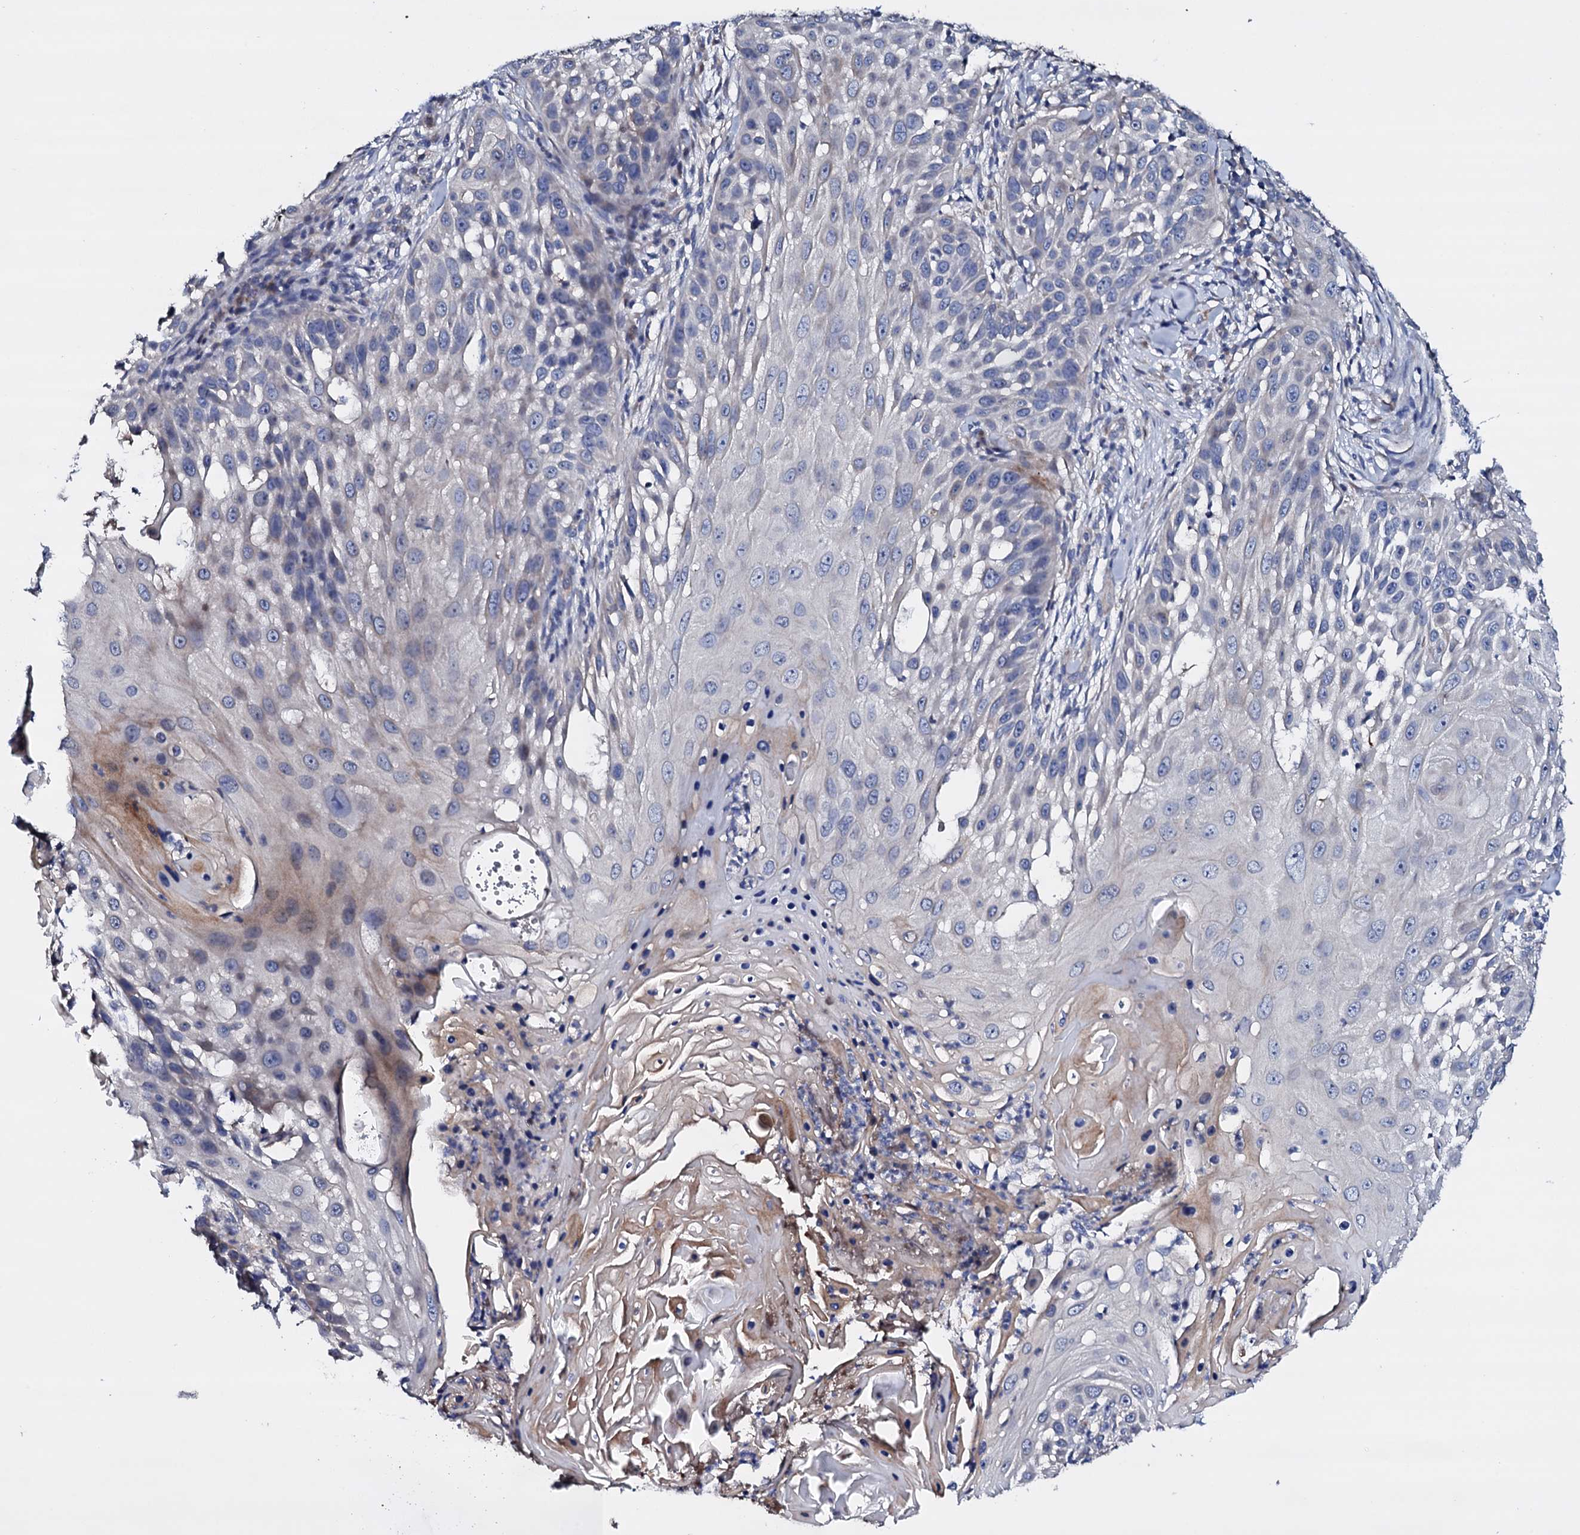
{"staining": {"intensity": "negative", "quantity": "none", "location": "none"}, "tissue": "skin cancer", "cell_type": "Tumor cells", "image_type": "cancer", "snomed": [{"axis": "morphology", "description": "Squamous cell carcinoma, NOS"}, {"axis": "topography", "description": "Skin"}], "caption": "IHC histopathology image of neoplastic tissue: skin cancer stained with DAB displays no significant protein staining in tumor cells. The staining is performed using DAB brown chromogen with nuclei counter-stained in using hematoxylin.", "gene": "BCL2L14", "patient": {"sex": "female", "age": 44}}